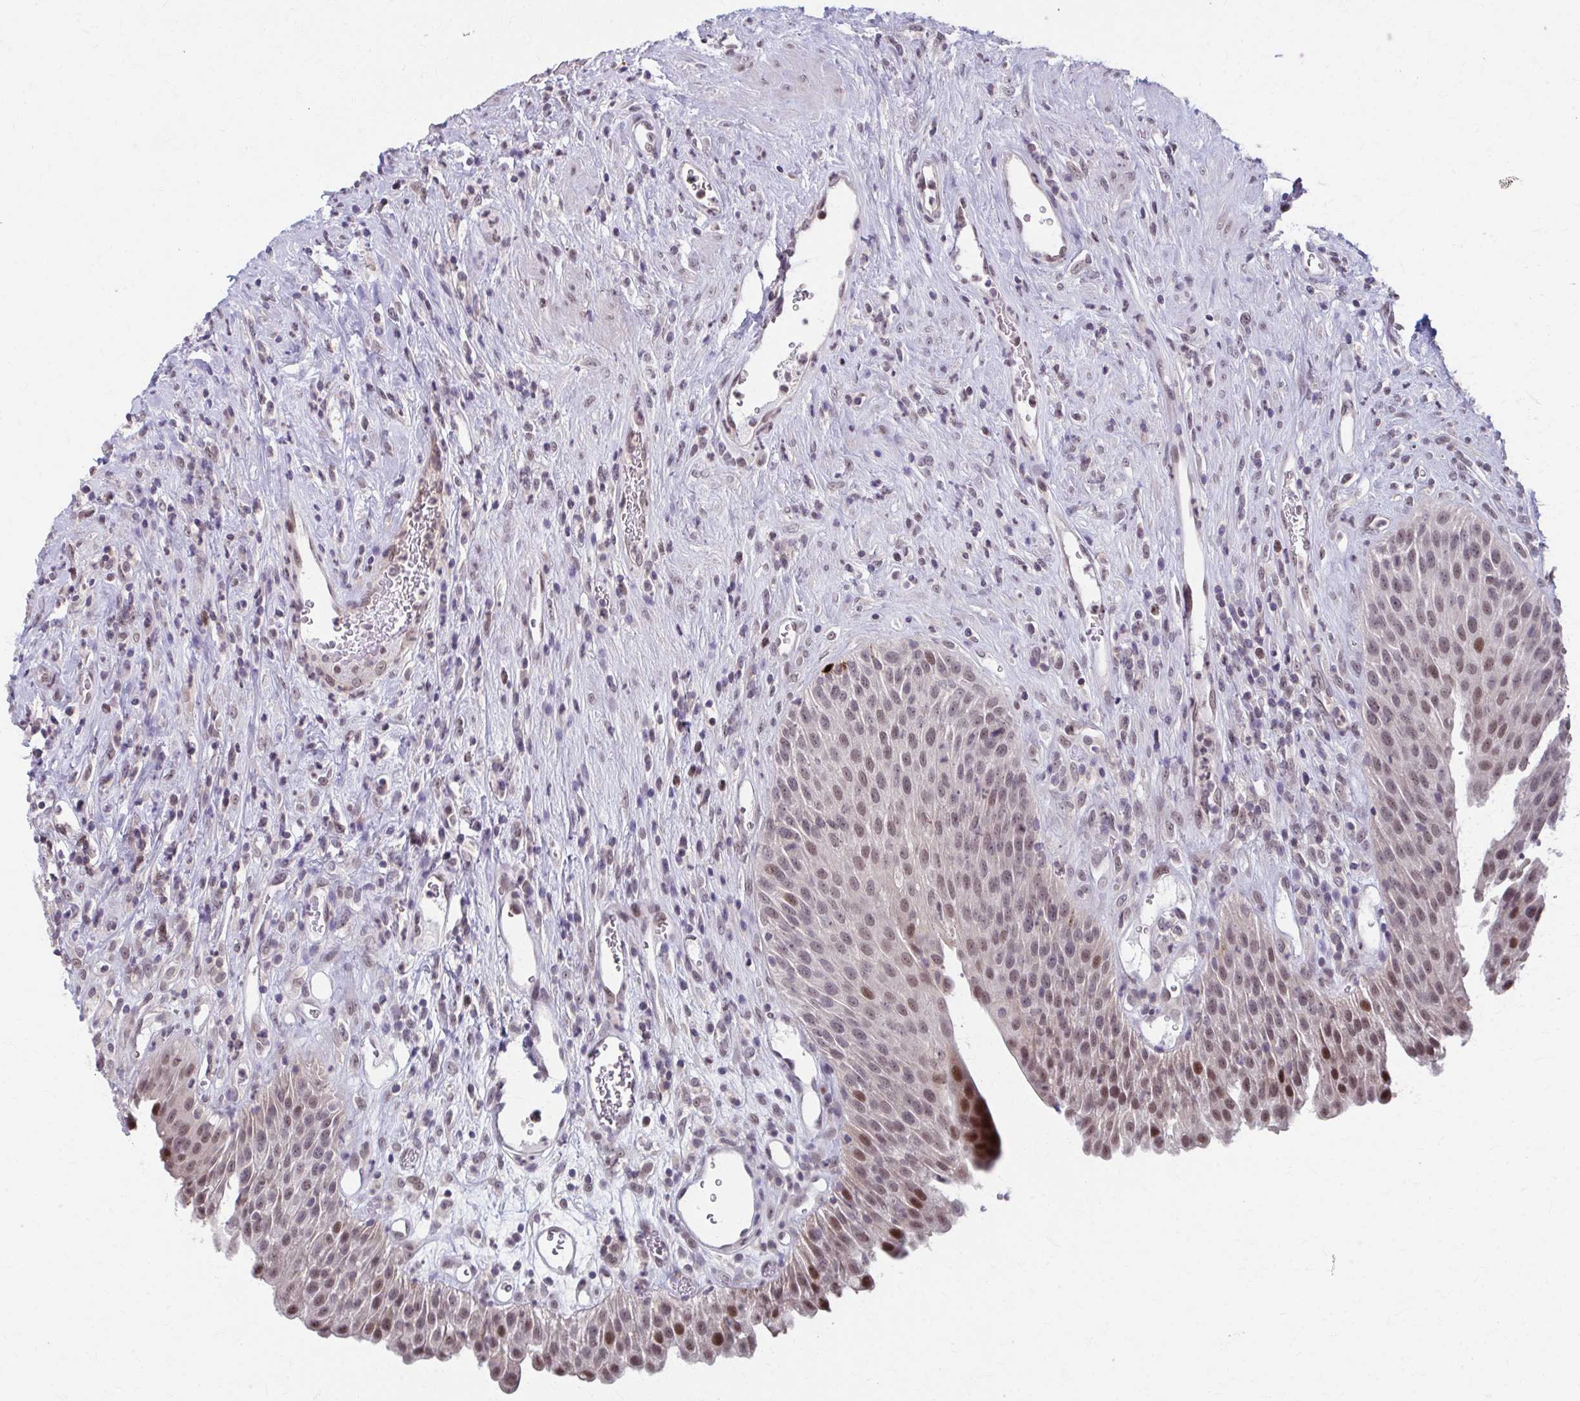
{"staining": {"intensity": "moderate", "quantity": ">75%", "location": "nuclear"}, "tissue": "urinary bladder", "cell_type": "Urothelial cells", "image_type": "normal", "snomed": [{"axis": "morphology", "description": "Normal tissue, NOS"}, {"axis": "topography", "description": "Urinary bladder"}], "caption": "Protein staining of normal urinary bladder exhibits moderate nuclear positivity in approximately >75% of urothelial cells. Using DAB (brown) and hematoxylin (blue) stains, captured at high magnification using brightfield microscopy.", "gene": "SETBP1", "patient": {"sex": "female", "age": 56}}